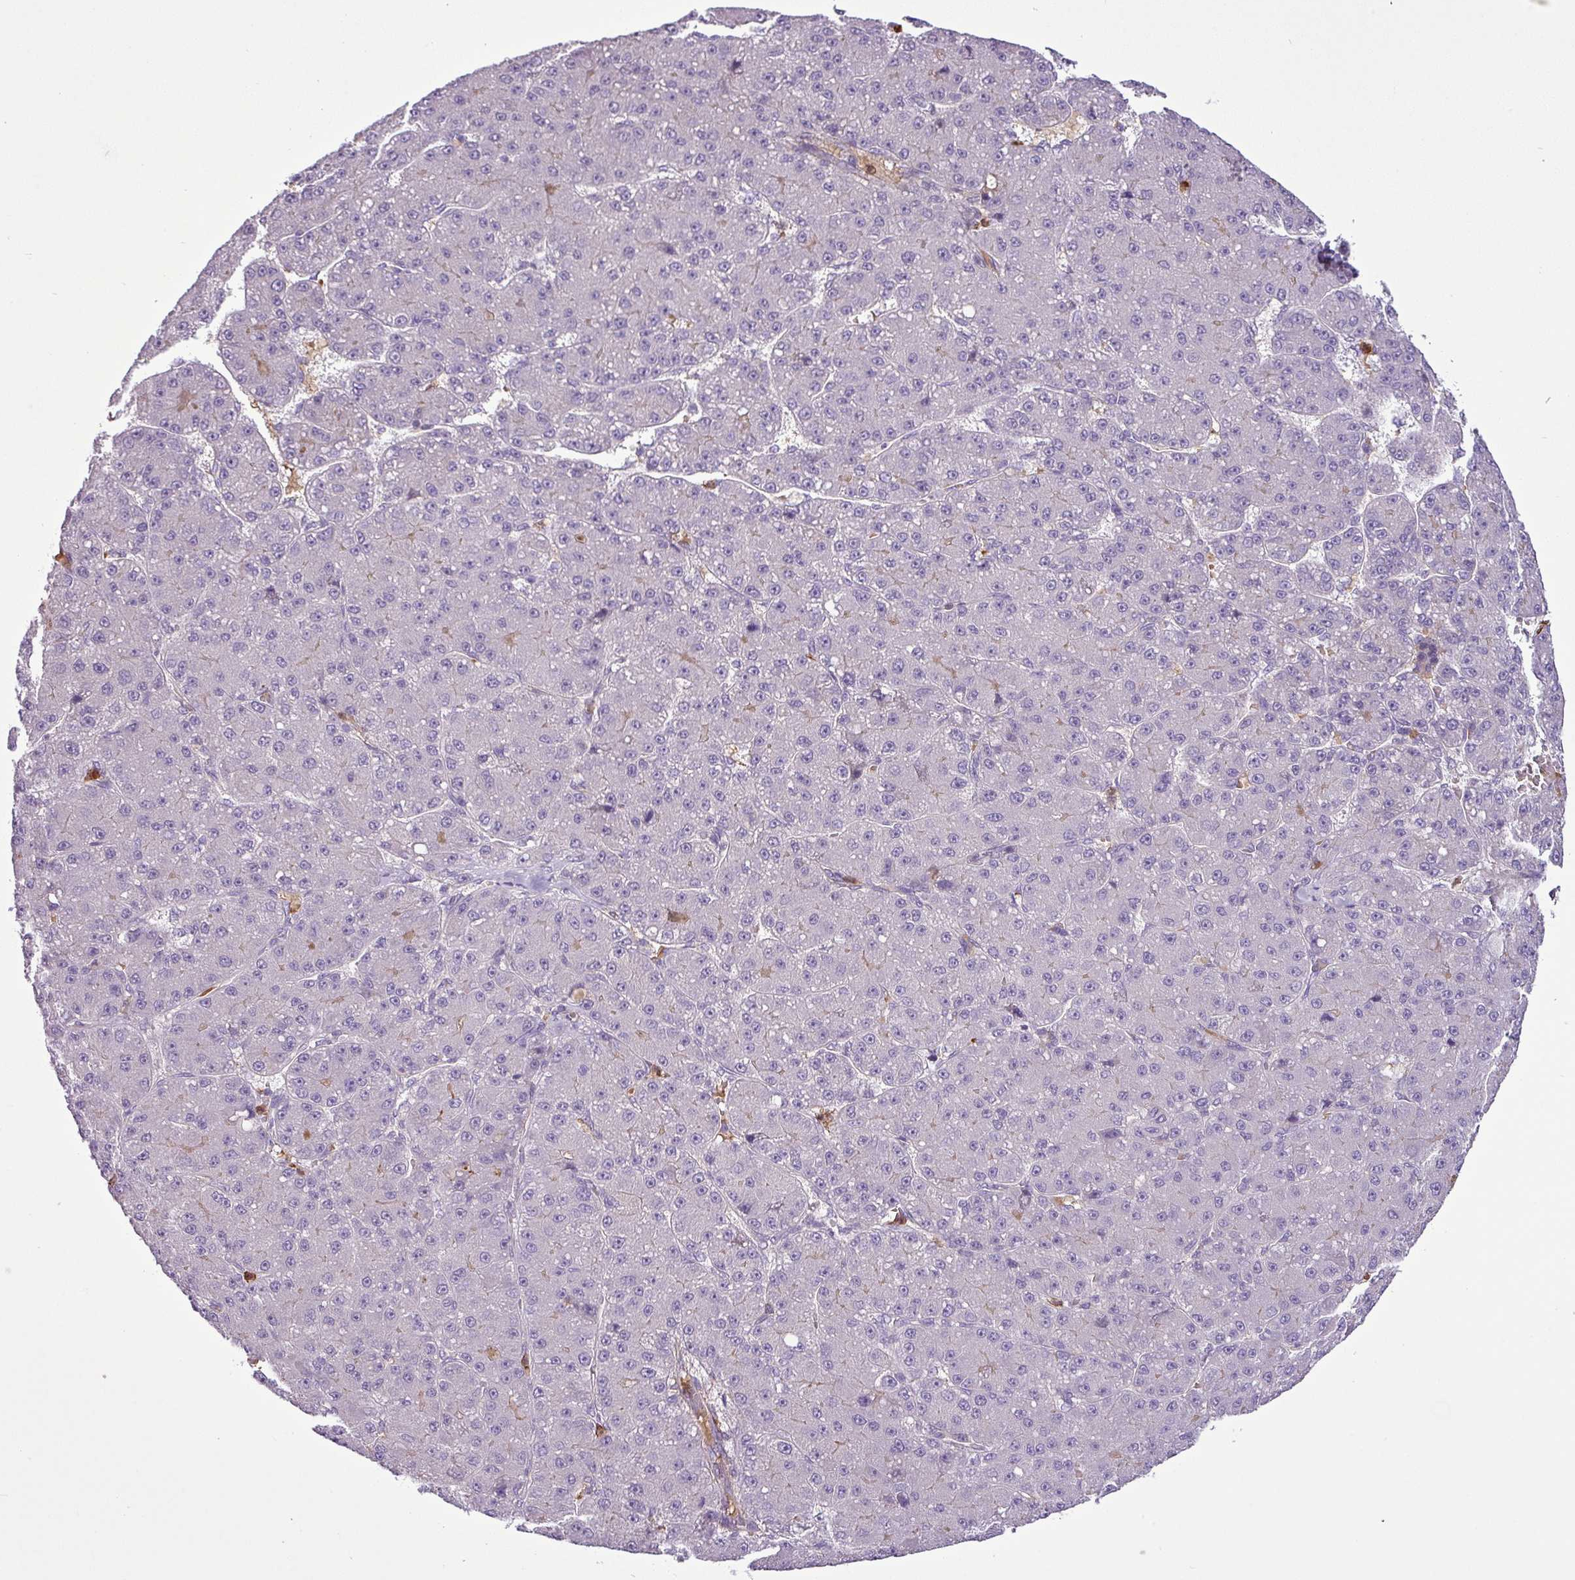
{"staining": {"intensity": "negative", "quantity": "none", "location": "none"}, "tissue": "liver cancer", "cell_type": "Tumor cells", "image_type": "cancer", "snomed": [{"axis": "morphology", "description": "Carcinoma, Hepatocellular, NOS"}, {"axis": "topography", "description": "Liver"}], "caption": "DAB (3,3'-diaminobenzidine) immunohistochemical staining of human hepatocellular carcinoma (liver) reveals no significant expression in tumor cells.", "gene": "NBEAL2", "patient": {"sex": "male", "age": 67}}